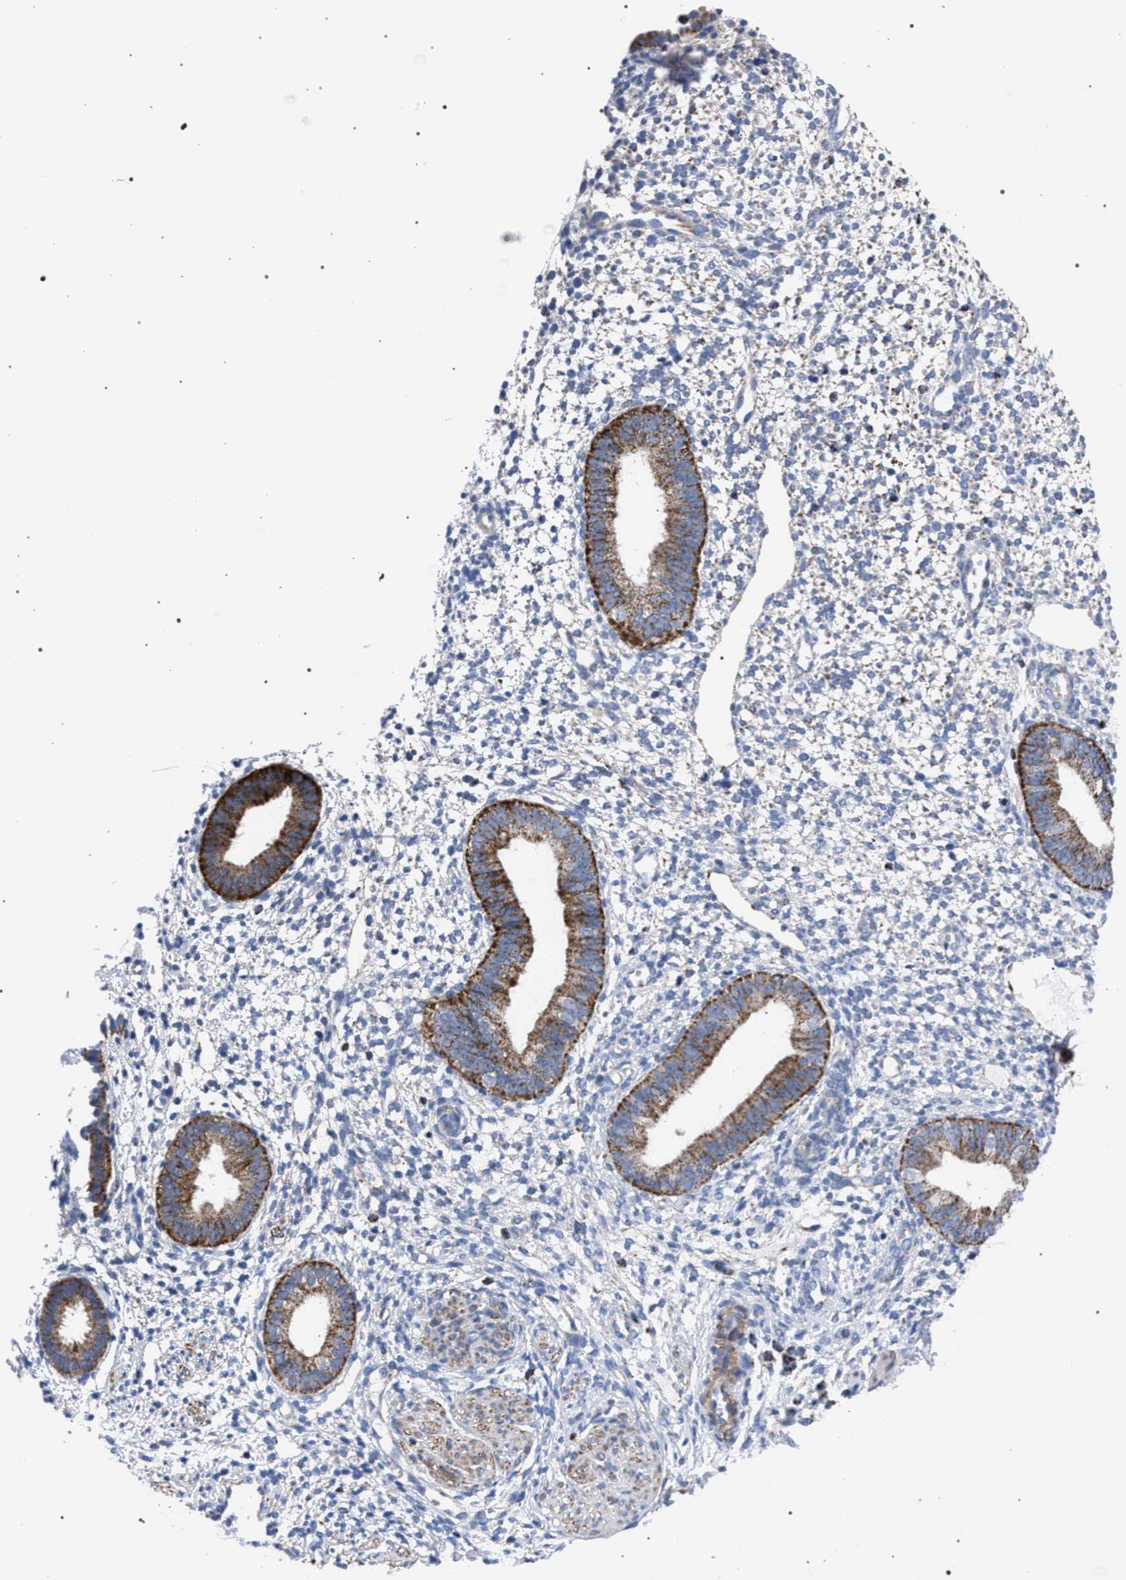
{"staining": {"intensity": "negative", "quantity": "none", "location": "none"}, "tissue": "endometrium", "cell_type": "Cells in endometrial stroma", "image_type": "normal", "snomed": [{"axis": "morphology", "description": "Normal tissue, NOS"}, {"axis": "topography", "description": "Endometrium"}], "caption": "Protein analysis of unremarkable endometrium reveals no significant expression in cells in endometrial stroma. (IHC, brightfield microscopy, high magnification).", "gene": "ACADS", "patient": {"sex": "female", "age": 46}}